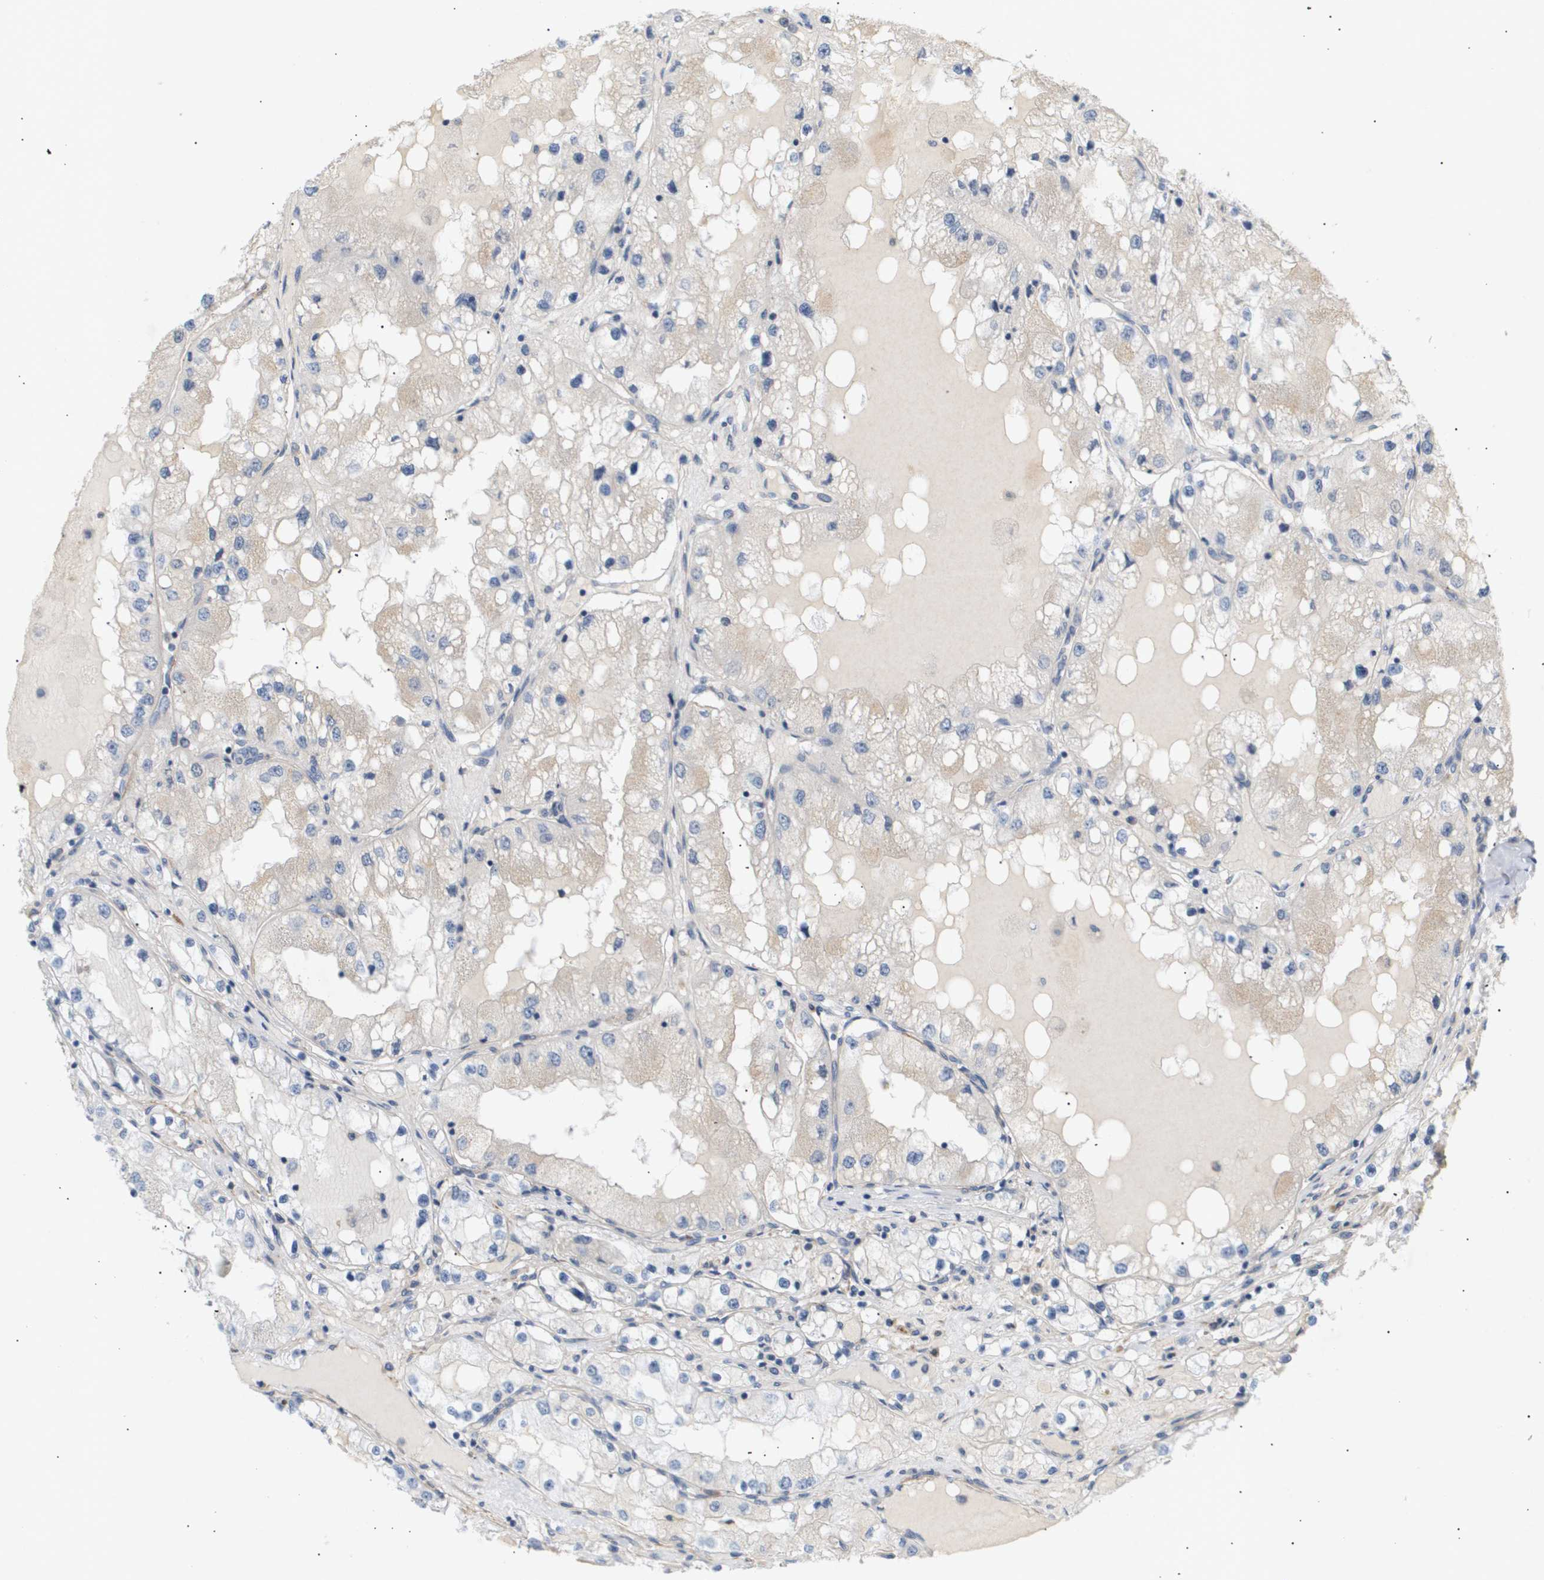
{"staining": {"intensity": "negative", "quantity": "none", "location": "none"}, "tissue": "renal cancer", "cell_type": "Tumor cells", "image_type": "cancer", "snomed": [{"axis": "morphology", "description": "Adenocarcinoma, NOS"}, {"axis": "topography", "description": "Kidney"}], "caption": "Immunohistochemical staining of renal adenocarcinoma reveals no significant positivity in tumor cells.", "gene": "CORO2B", "patient": {"sex": "male", "age": 68}}